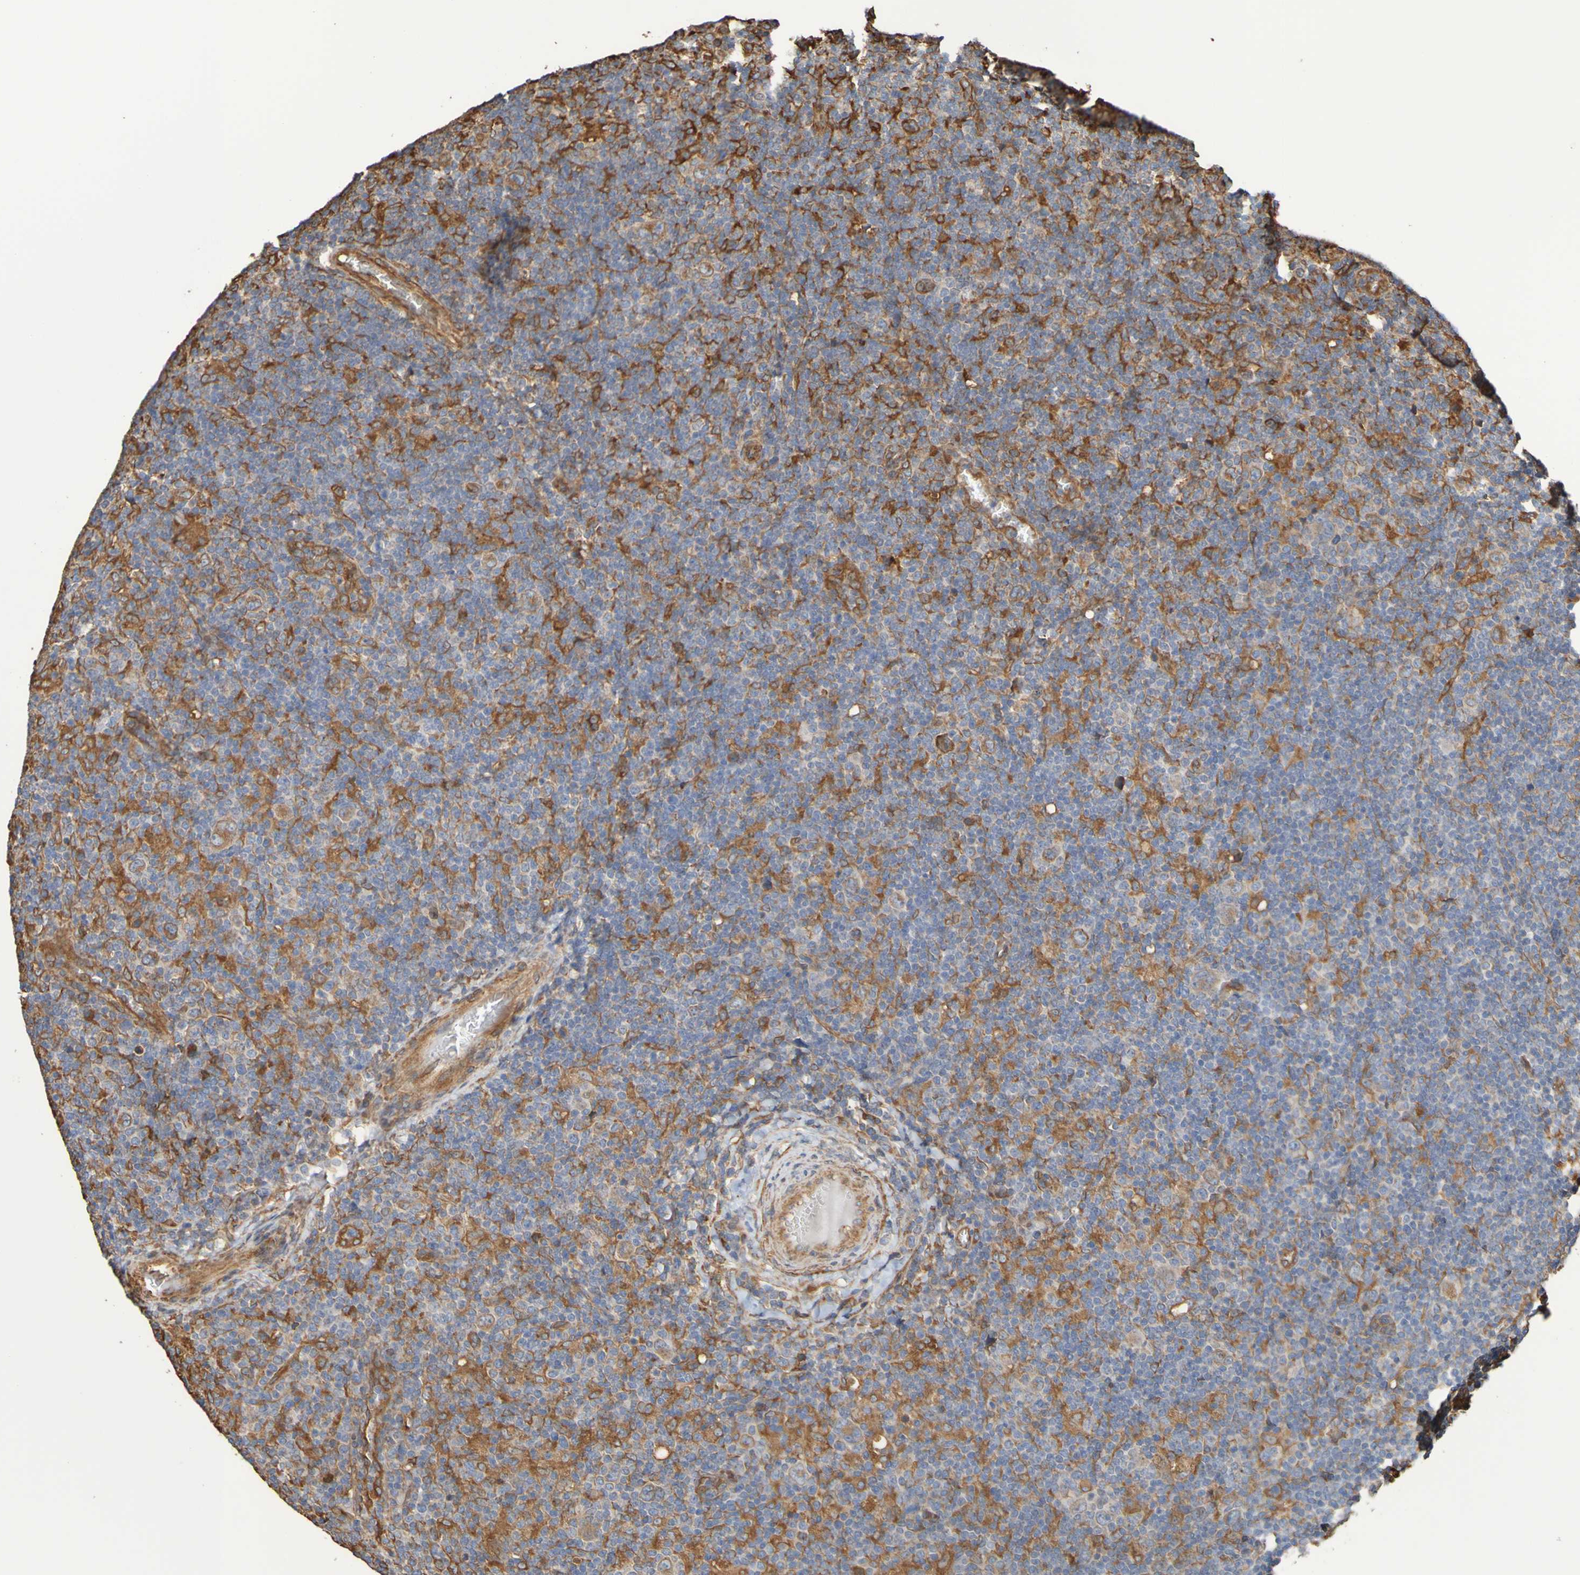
{"staining": {"intensity": "negative", "quantity": "none", "location": "none"}, "tissue": "lymphoma", "cell_type": "Tumor cells", "image_type": "cancer", "snomed": [{"axis": "morphology", "description": "Hodgkin's disease, NOS"}, {"axis": "topography", "description": "Lymph node"}], "caption": "Hodgkin's disease was stained to show a protein in brown. There is no significant staining in tumor cells.", "gene": "RAB11A", "patient": {"sex": "female", "age": 57}}